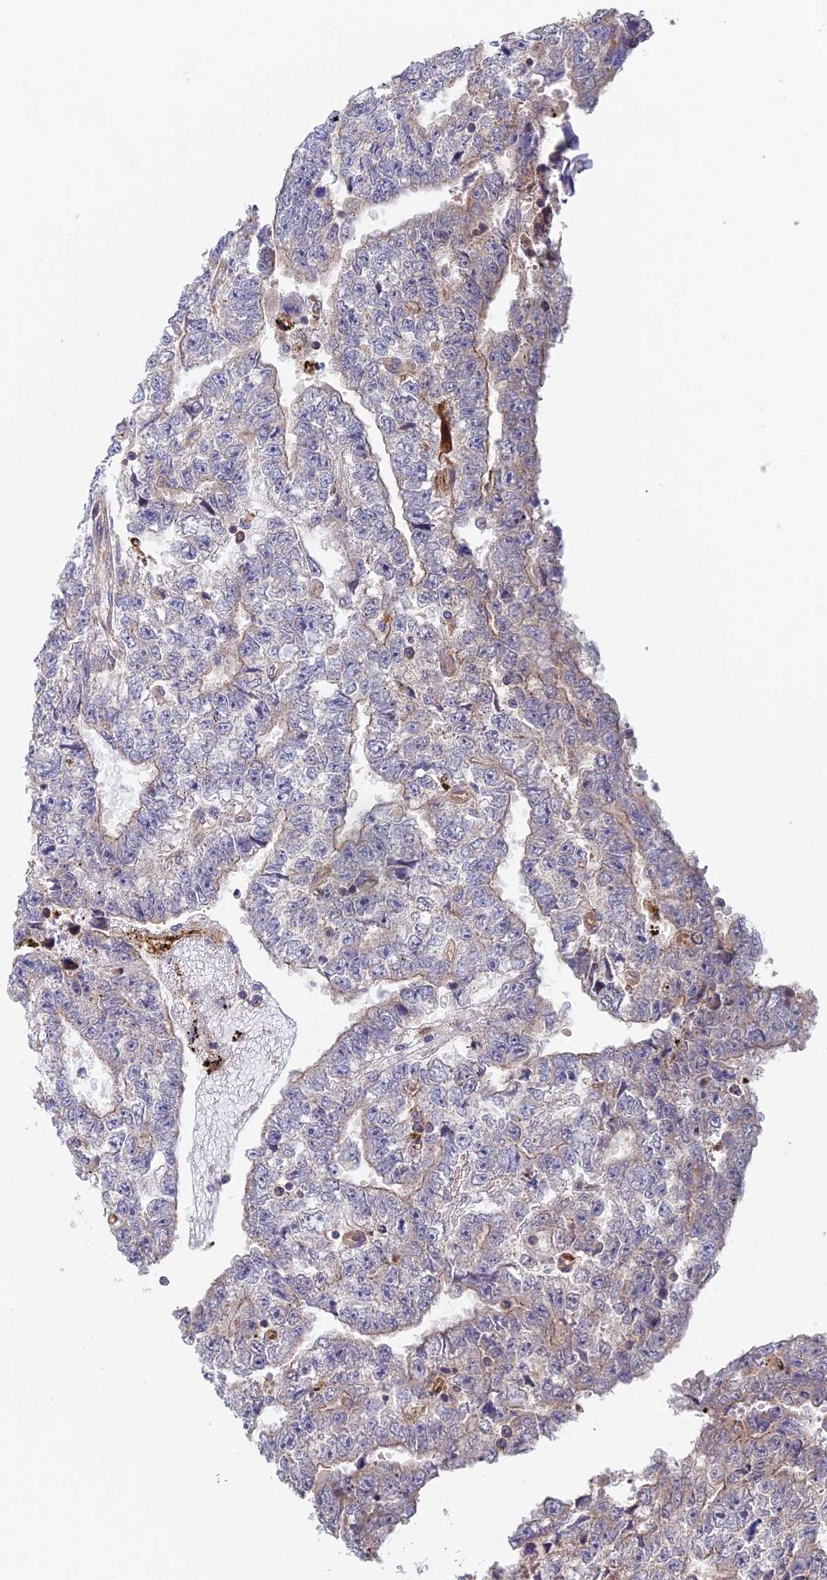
{"staining": {"intensity": "weak", "quantity": "<25%", "location": "cytoplasmic/membranous"}, "tissue": "testis cancer", "cell_type": "Tumor cells", "image_type": "cancer", "snomed": [{"axis": "morphology", "description": "Carcinoma, Embryonal, NOS"}, {"axis": "topography", "description": "Testis"}], "caption": "Image shows no significant protein expression in tumor cells of testis embryonal carcinoma. The staining is performed using DAB (3,3'-diaminobenzidine) brown chromogen with nuclei counter-stained in using hematoxylin.", "gene": "NUDT16L1", "patient": {"sex": "male", "age": 25}}